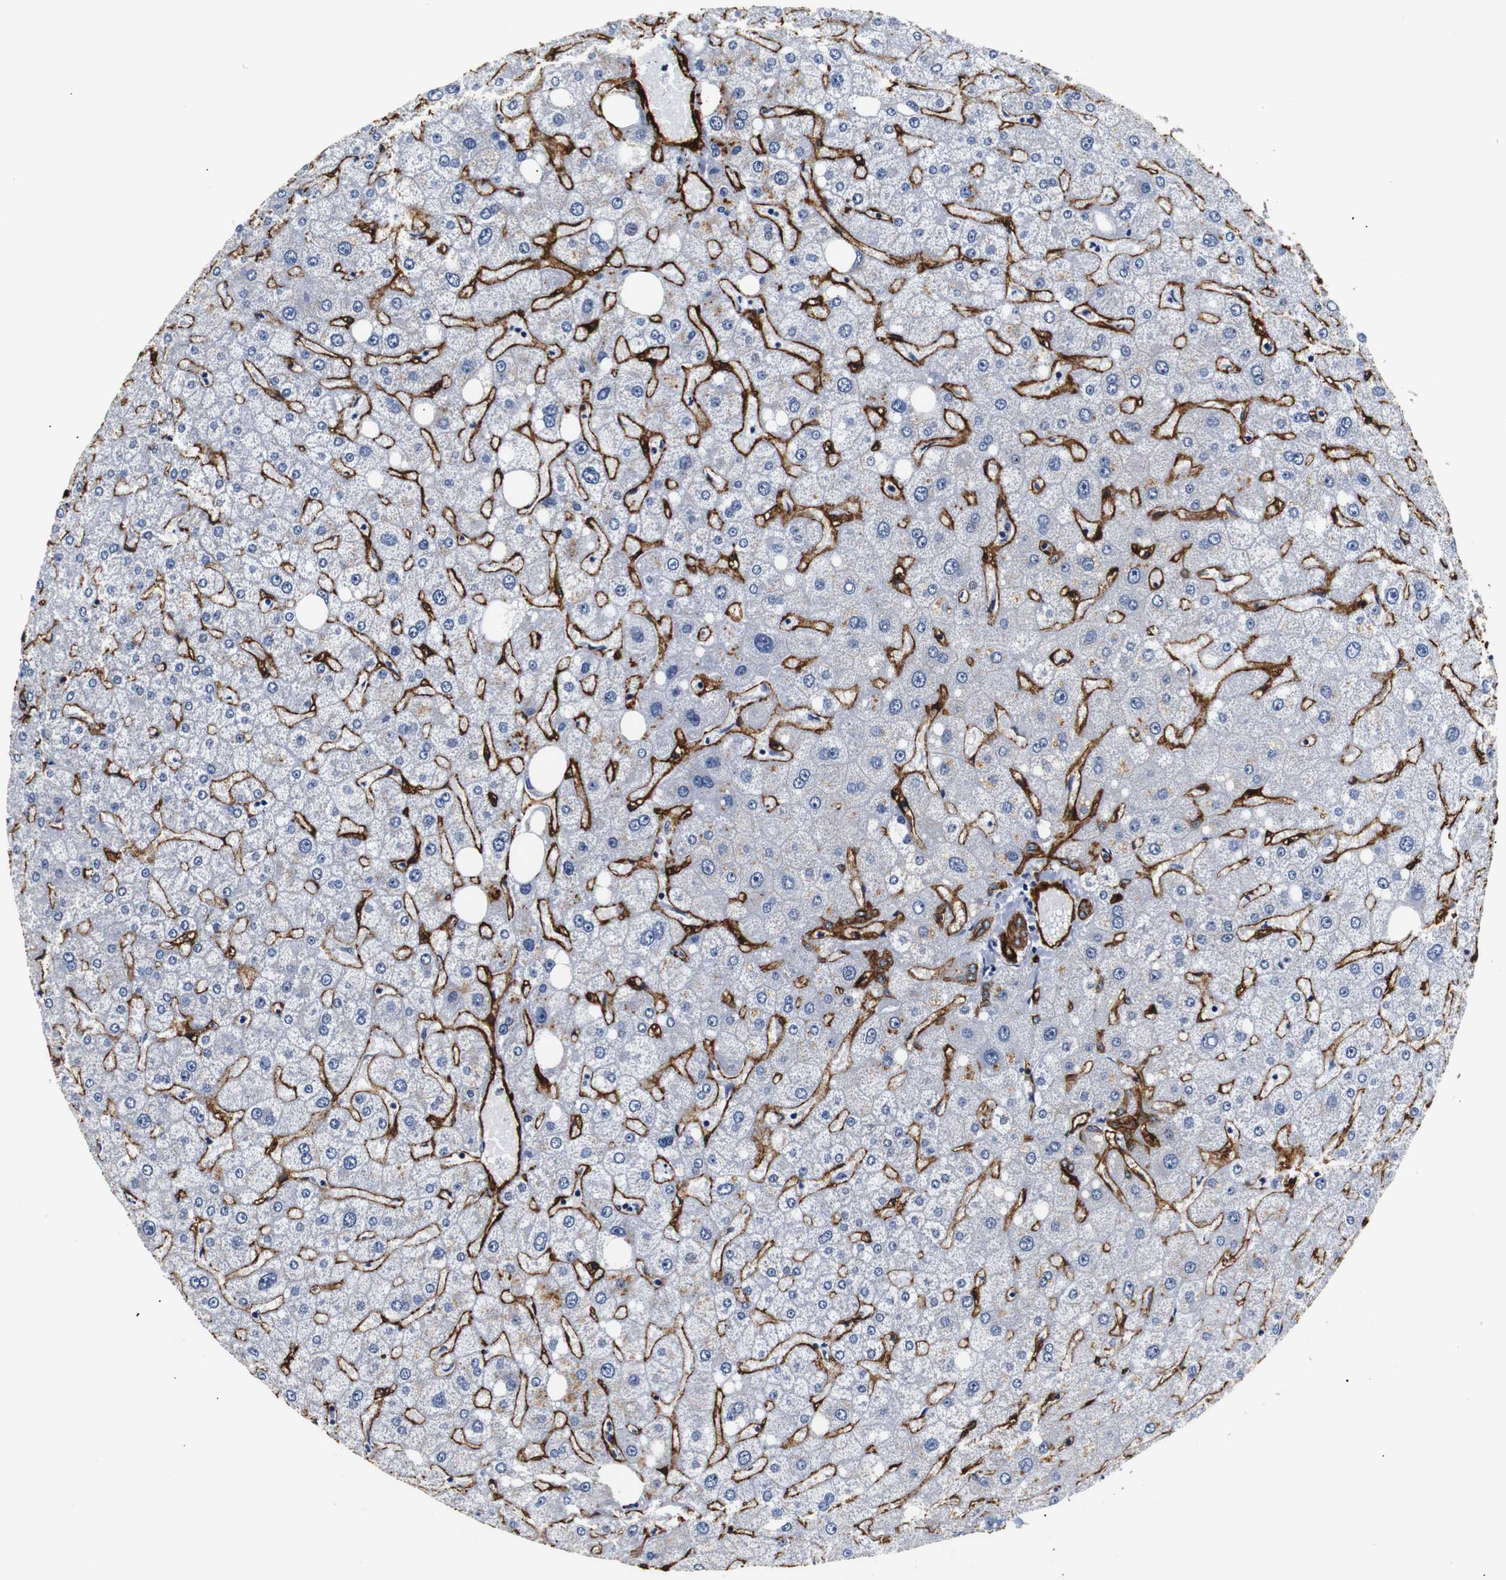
{"staining": {"intensity": "moderate", "quantity": ">75%", "location": "cytoplasmic/membranous"}, "tissue": "liver", "cell_type": "Cholangiocytes", "image_type": "normal", "snomed": [{"axis": "morphology", "description": "Normal tissue, NOS"}, {"axis": "topography", "description": "Liver"}], "caption": "Cholangiocytes exhibit medium levels of moderate cytoplasmic/membranous staining in about >75% of cells in benign human liver. Using DAB (3,3'-diaminobenzidine) (brown) and hematoxylin (blue) stains, captured at high magnification using brightfield microscopy.", "gene": "CAV2", "patient": {"sex": "male", "age": 73}}